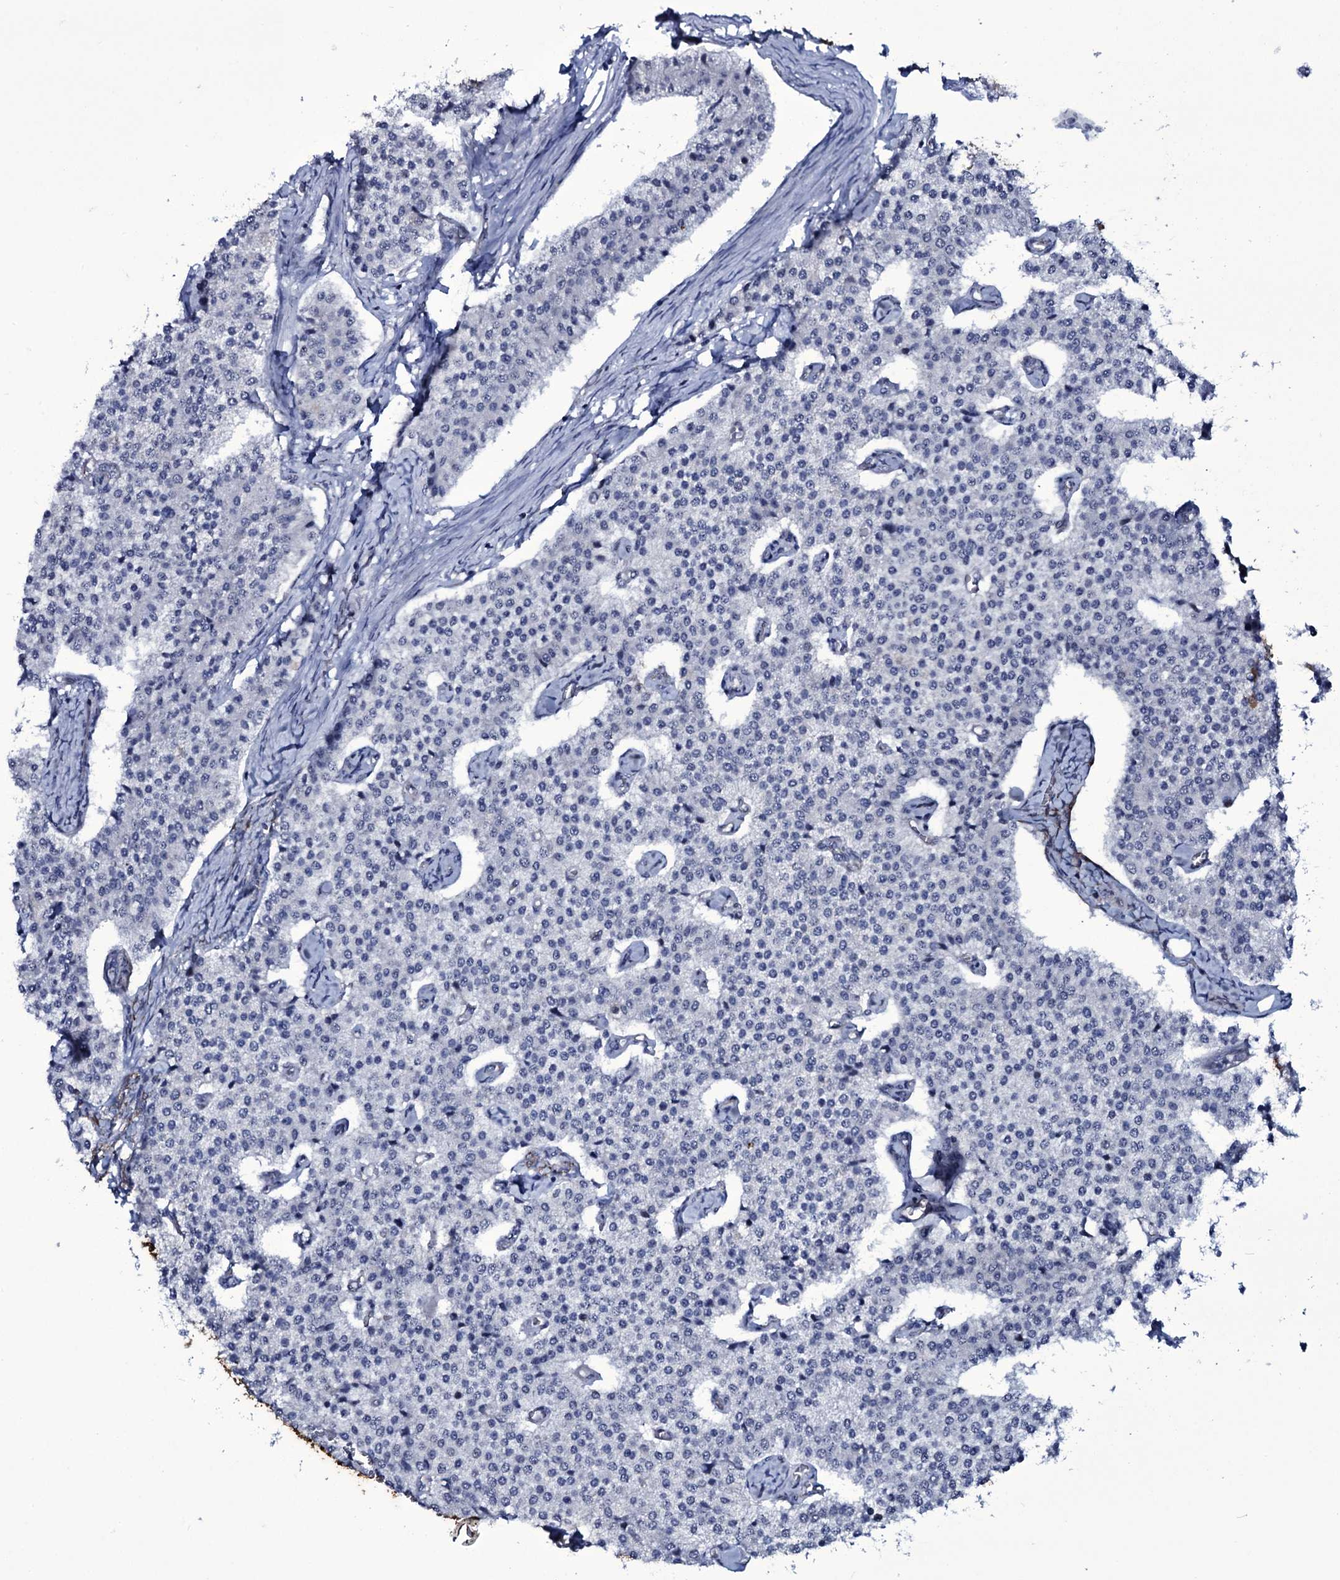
{"staining": {"intensity": "negative", "quantity": "none", "location": "none"}, "tissue": "carcinoid", "cell_type": "Tumor cells", "image_type": "cancer", "snomed": [{"axis": "morphology", "description": "Carcinoid, malignant, NOS"}, {"axis": "topography", "description": "Colon"}], "caption": "Micrograph shows no protein positivity in tumor cells of malignant carcinoid tissue.", "gene": "WIPF3", "patient": {"sex": "female", "age": 52}}